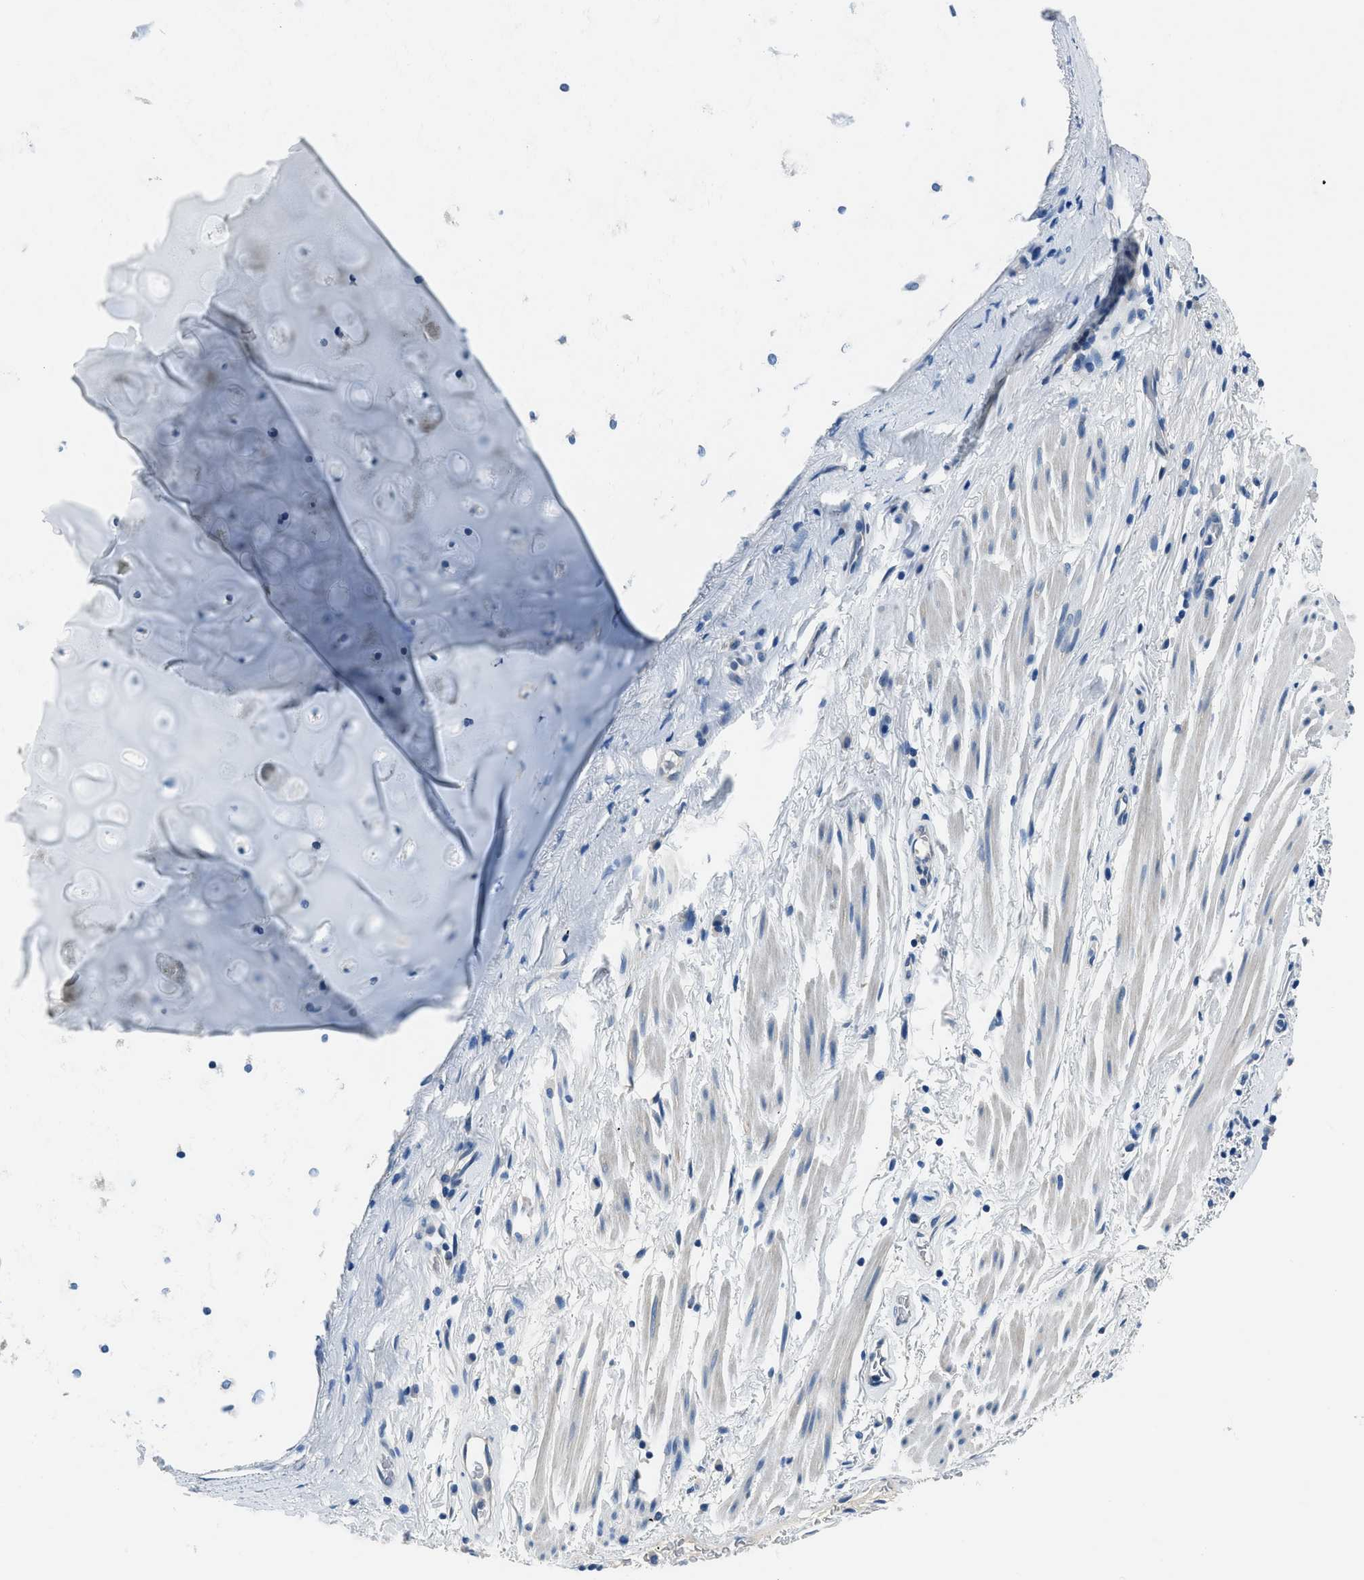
{"staining": {"intensity": "negative", "quantity": "none", "location": "none"}, "tissue": "bronchus", "cell_type": "Respiratory epithelial cells", "image_type": "normal", "snomed": [{"axis": "morphology", "description": "Normal tissue, NOS"}, {"axis": "morphology", "description": "Inflammation, NOS"}, {"axis": "topography", "description": "Cartilage tissue"}, {"axis": "topography", "description": "Bronchus"}], "caption": "Respiratory epithelial cells are negative for brown protein staining in benign bronchus. Nuclei are stained in blue.", "gene": "GJA3", "patient": {"sex": "male", "age": 77}}